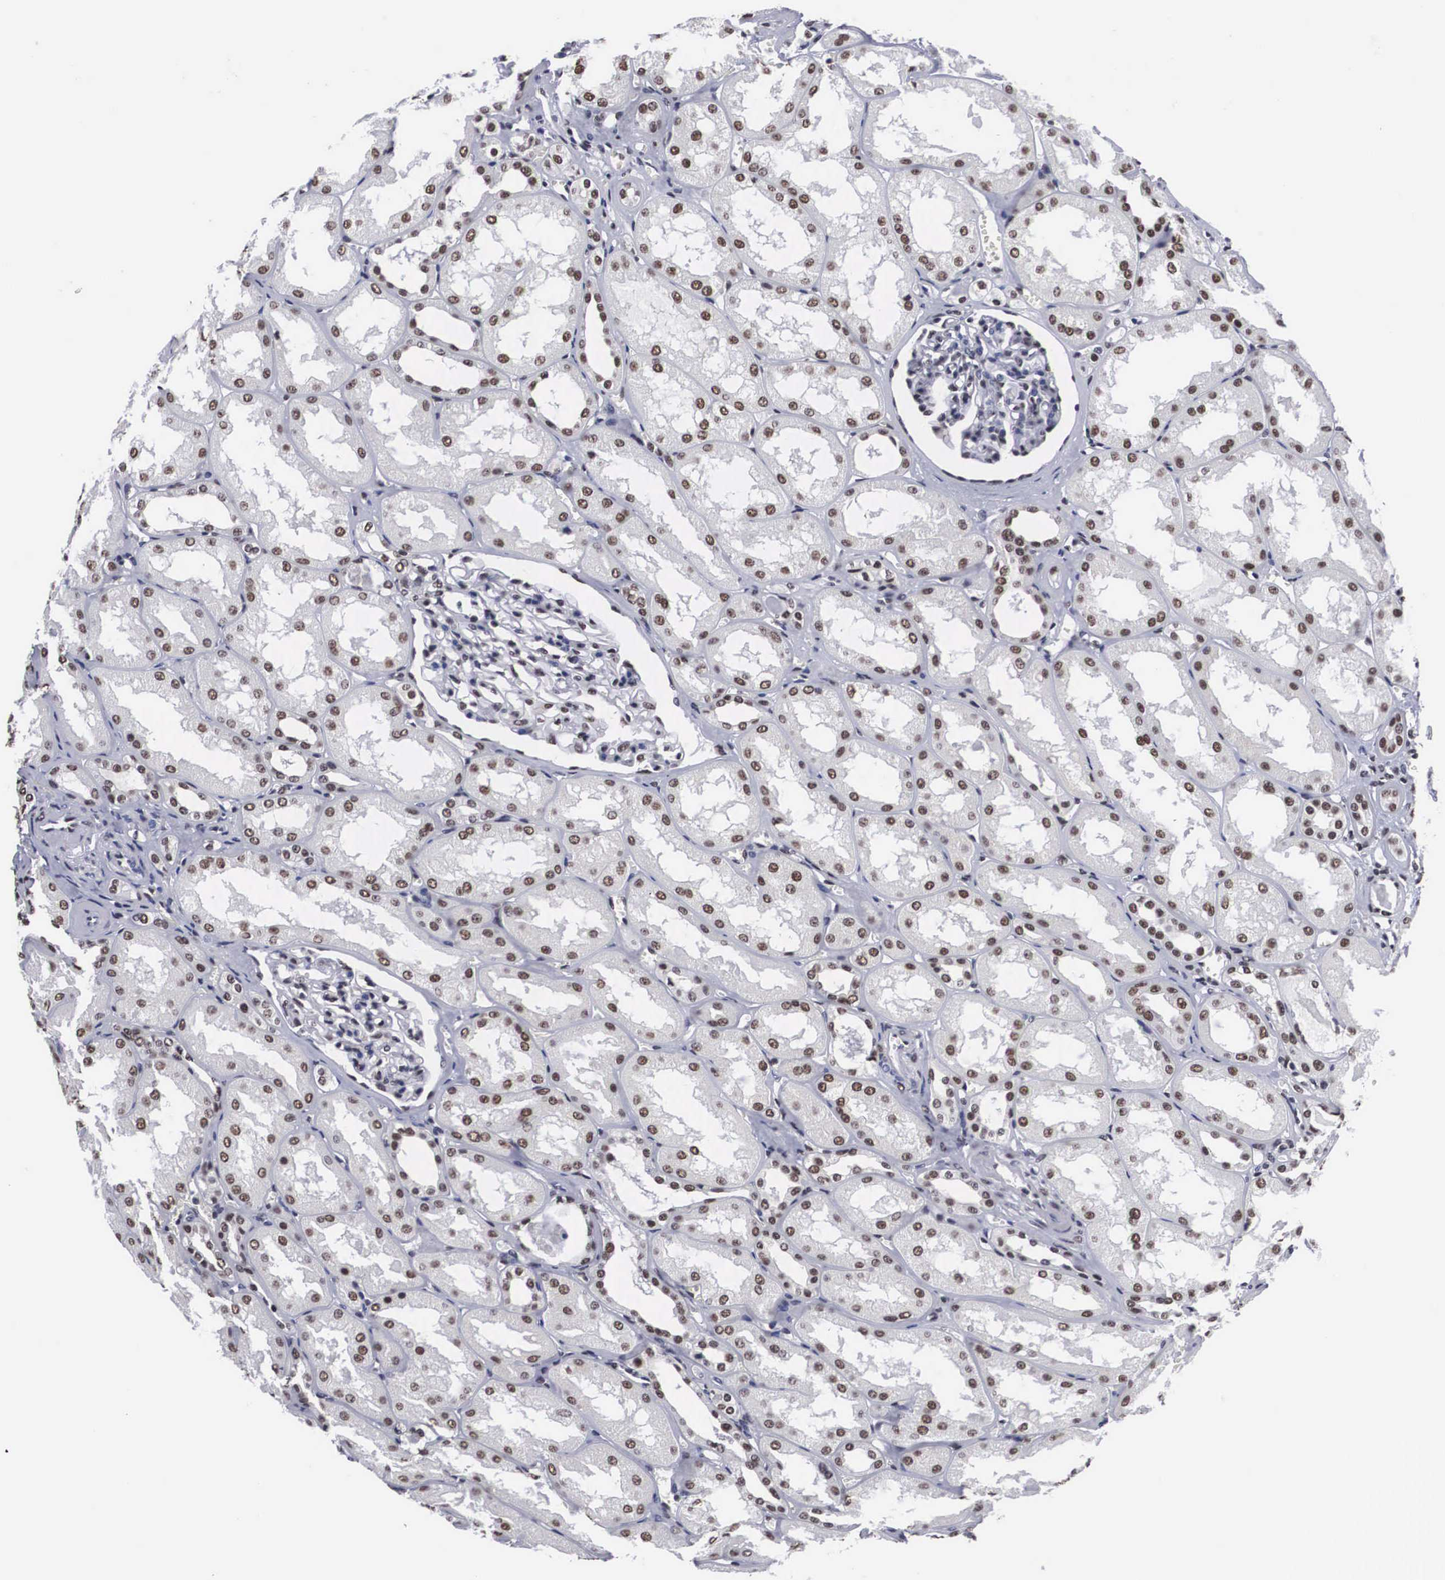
{"staining": {"intensity": "negative", "quantity": "none", "location": "none"}, "tissue": "kidney", "cell_type": "Cells in glomeruli", "image_type": "normal", "snomed": [{"axis": "morphology", "description": "Normal tissue, NOS"}, {"axis": "topography", "description": "Kidney"}], "caption": "Immunohistochemistry (IHC) photomicrograph of unremarkable kidney: human kidney stained with DAB (3,3'-diaminobenzidine) displays no significant protein positivity in cells in glomeruli.", "gene": "ACIN1", "patient": {"sex": "male", "age": 61}}